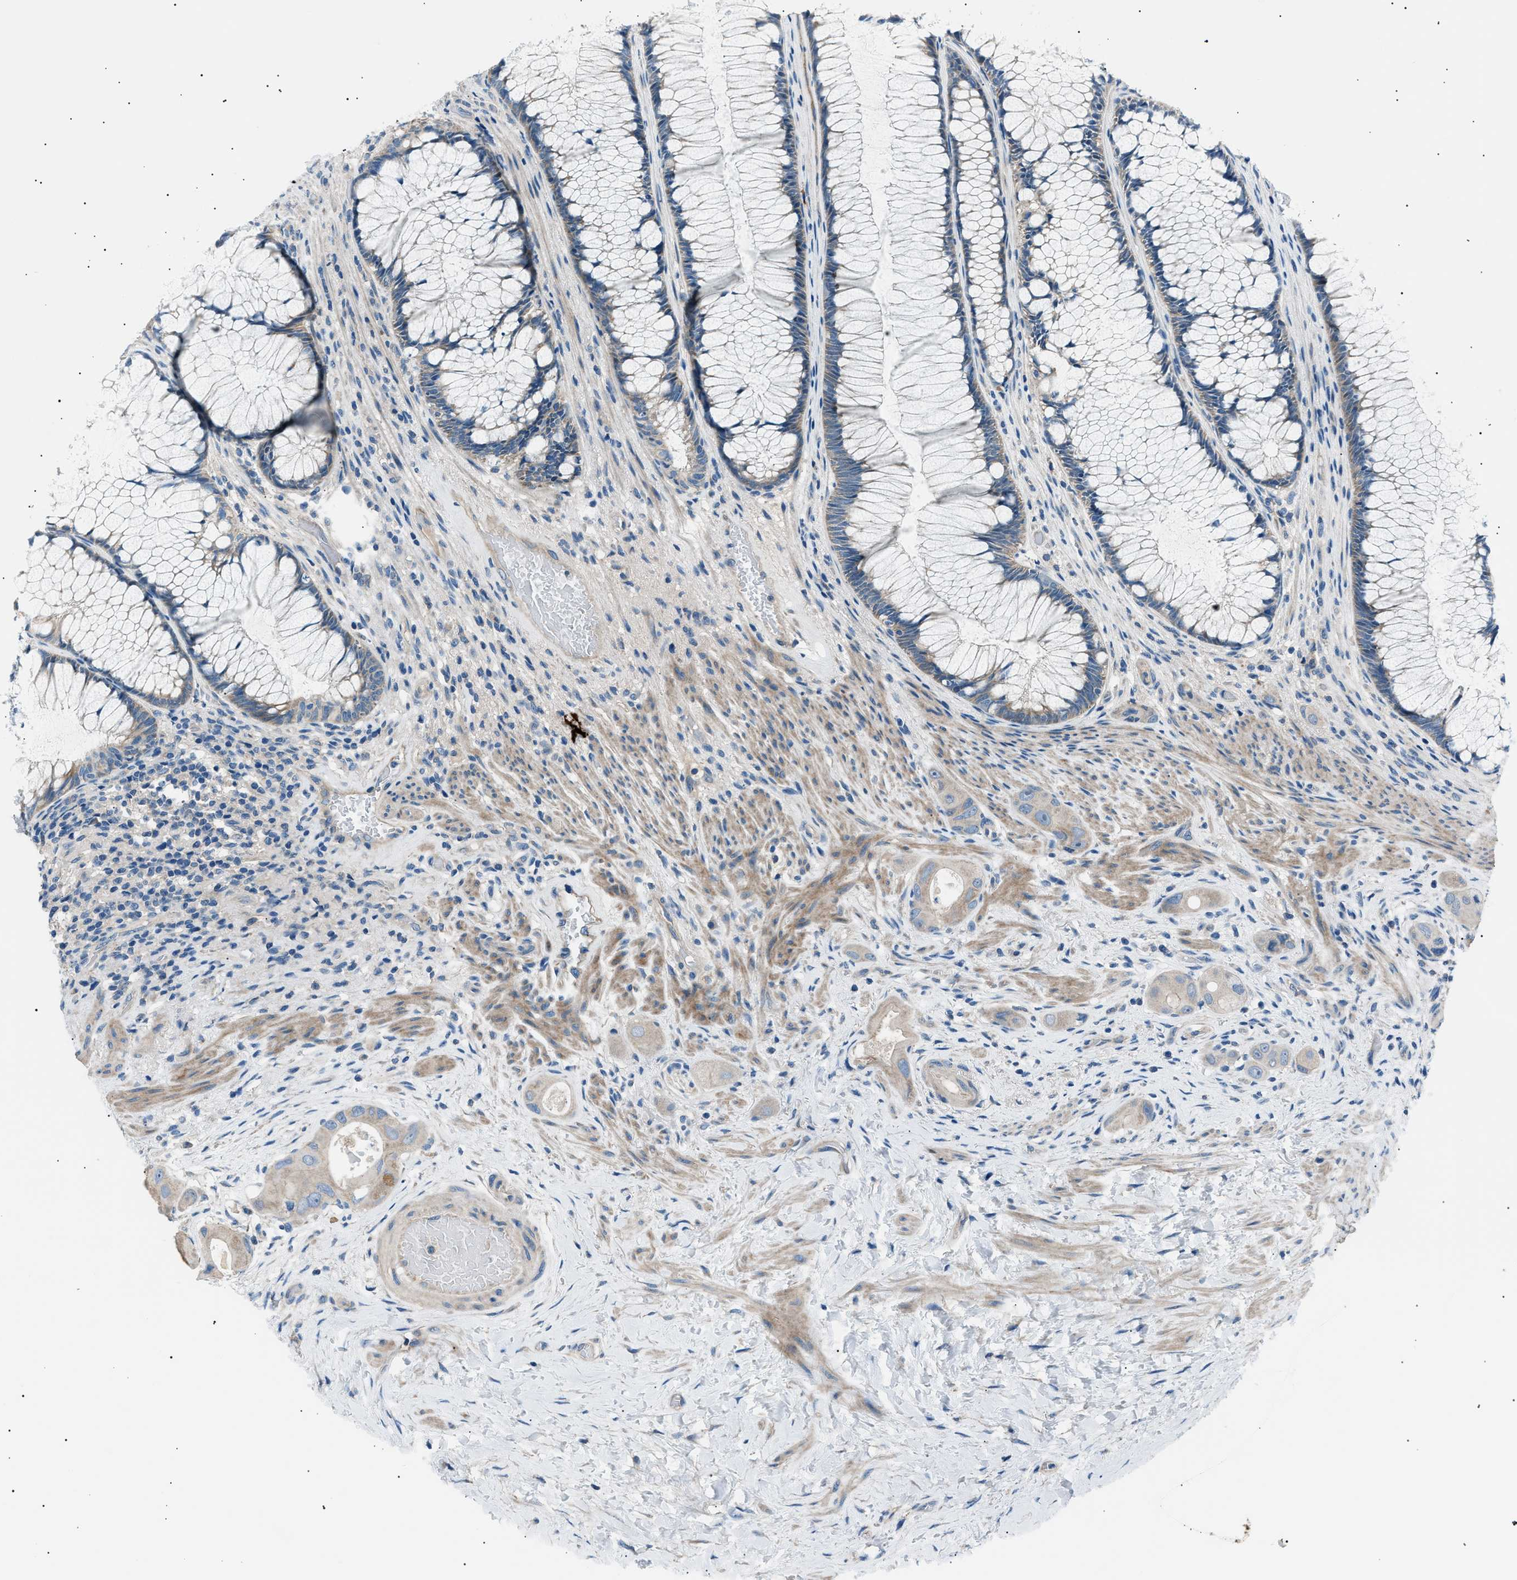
{"staining": {"intensity": "negative", "quantity": "none", "location": "none"}, "tissue": "colorectal cancer", "cell_type": "Tumor cells", "image_type": "cancer", "snomed": [{"axis": "morphology", "description": "Adenocarcinoma, NOS"}, {"axis": "topography", "description": "Rectum"}], "caption": "An immunohistochemistry image of colorectal cancer is shown. There is no staining in tumor cells of colorectal cancer.", "gene": "LRRC37B", "patient": {"sex": "male", "age": 51}}